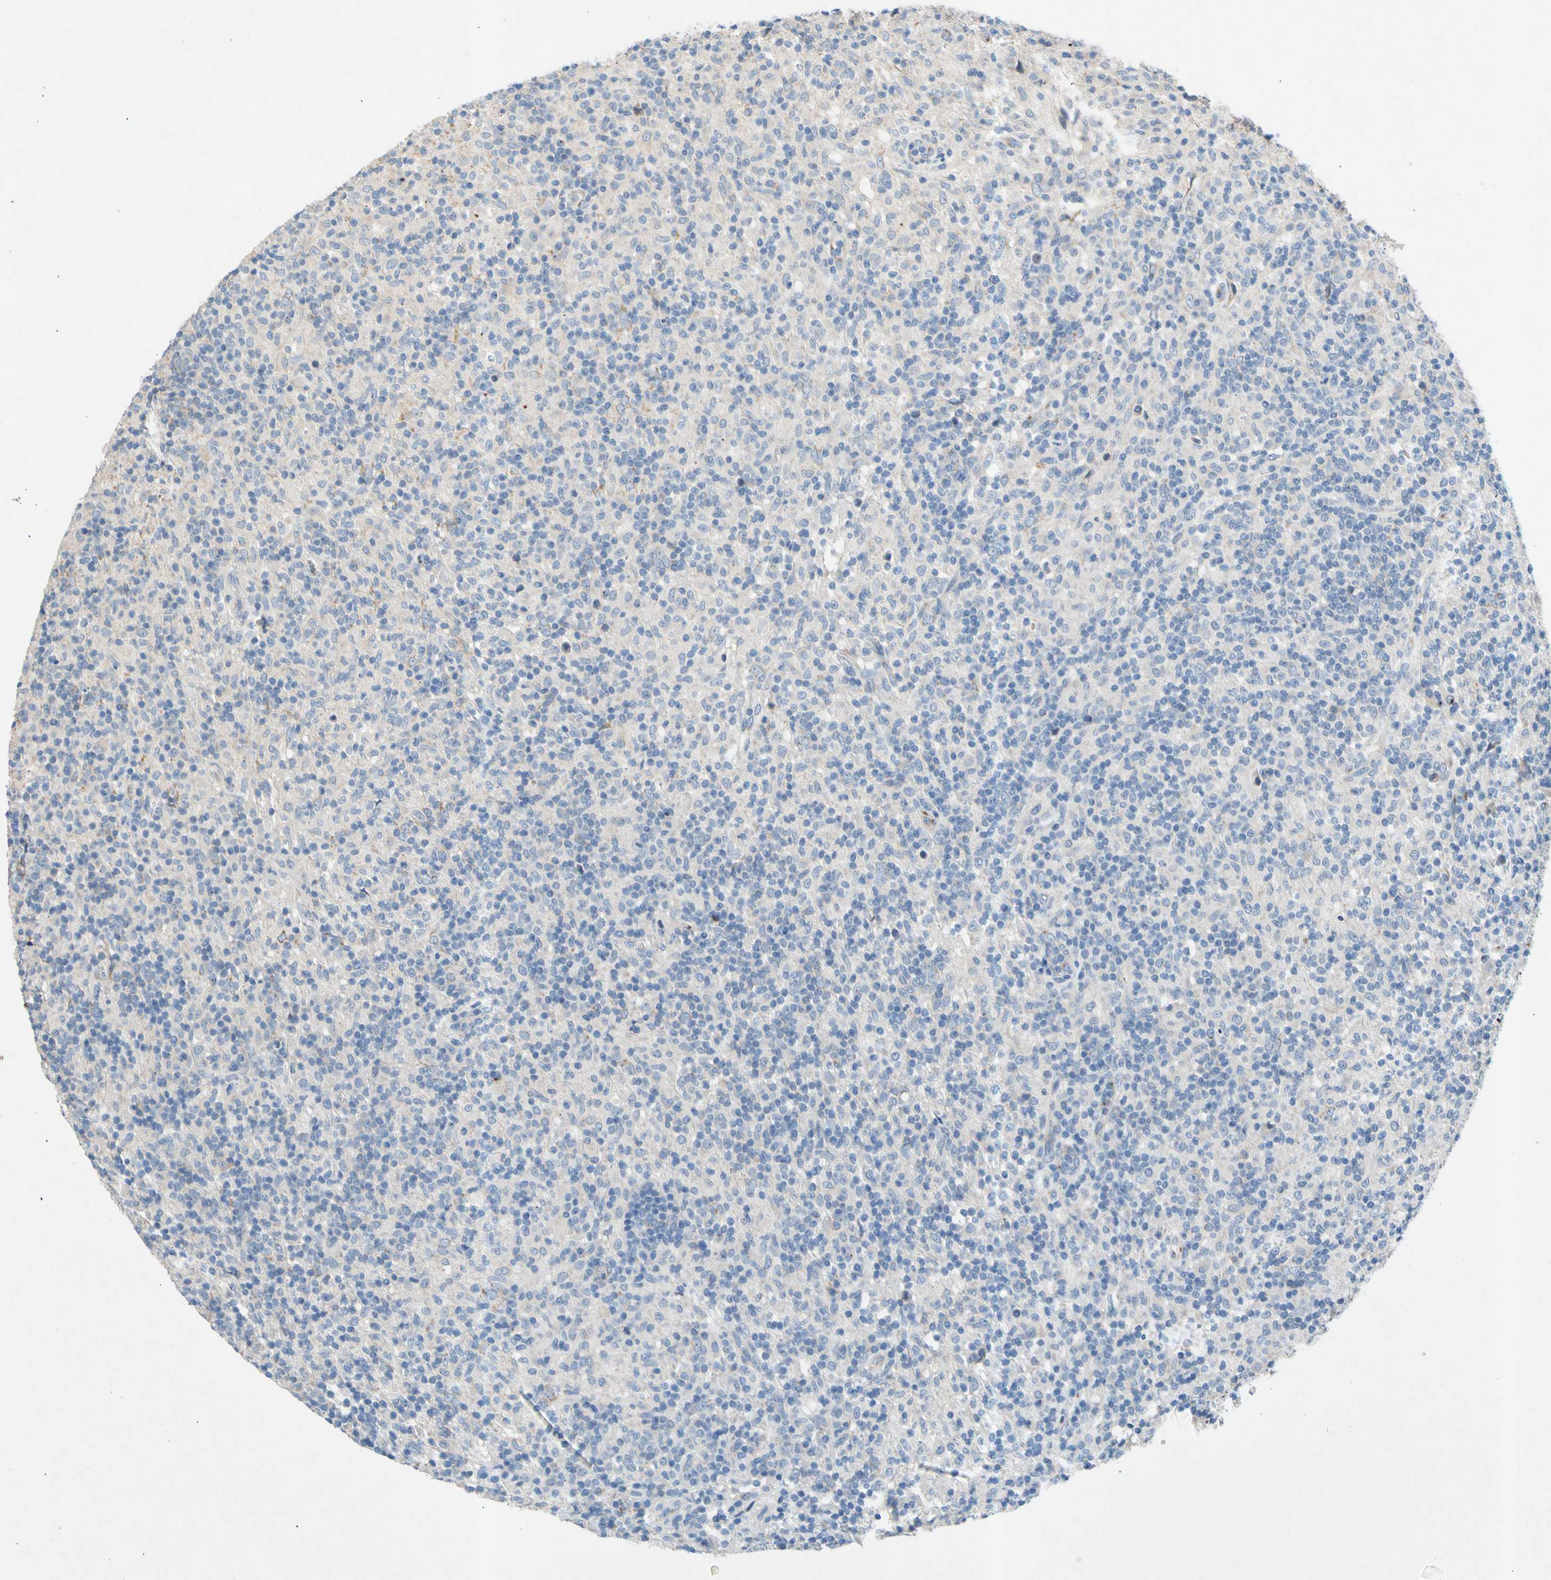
{"staining": {"intensity": "negative", "quantity": "none", "location": "none"}, "tissue": "lymphoma", "cell_type": "Tumor cells", "image_type": "cancer", "snomed": [{"axis": "morphology", "description": "Hodgkin's disease, NOS"}, {"axis": "topography", "description": "Lymph node"}], "caption": "This is an immunohistochemistry (IHC) photomicrograph of lymphoma. There is no positivity in tumor cells.", "gene": "GASK1B", "patient": {"sex": "male", "age": 70}}